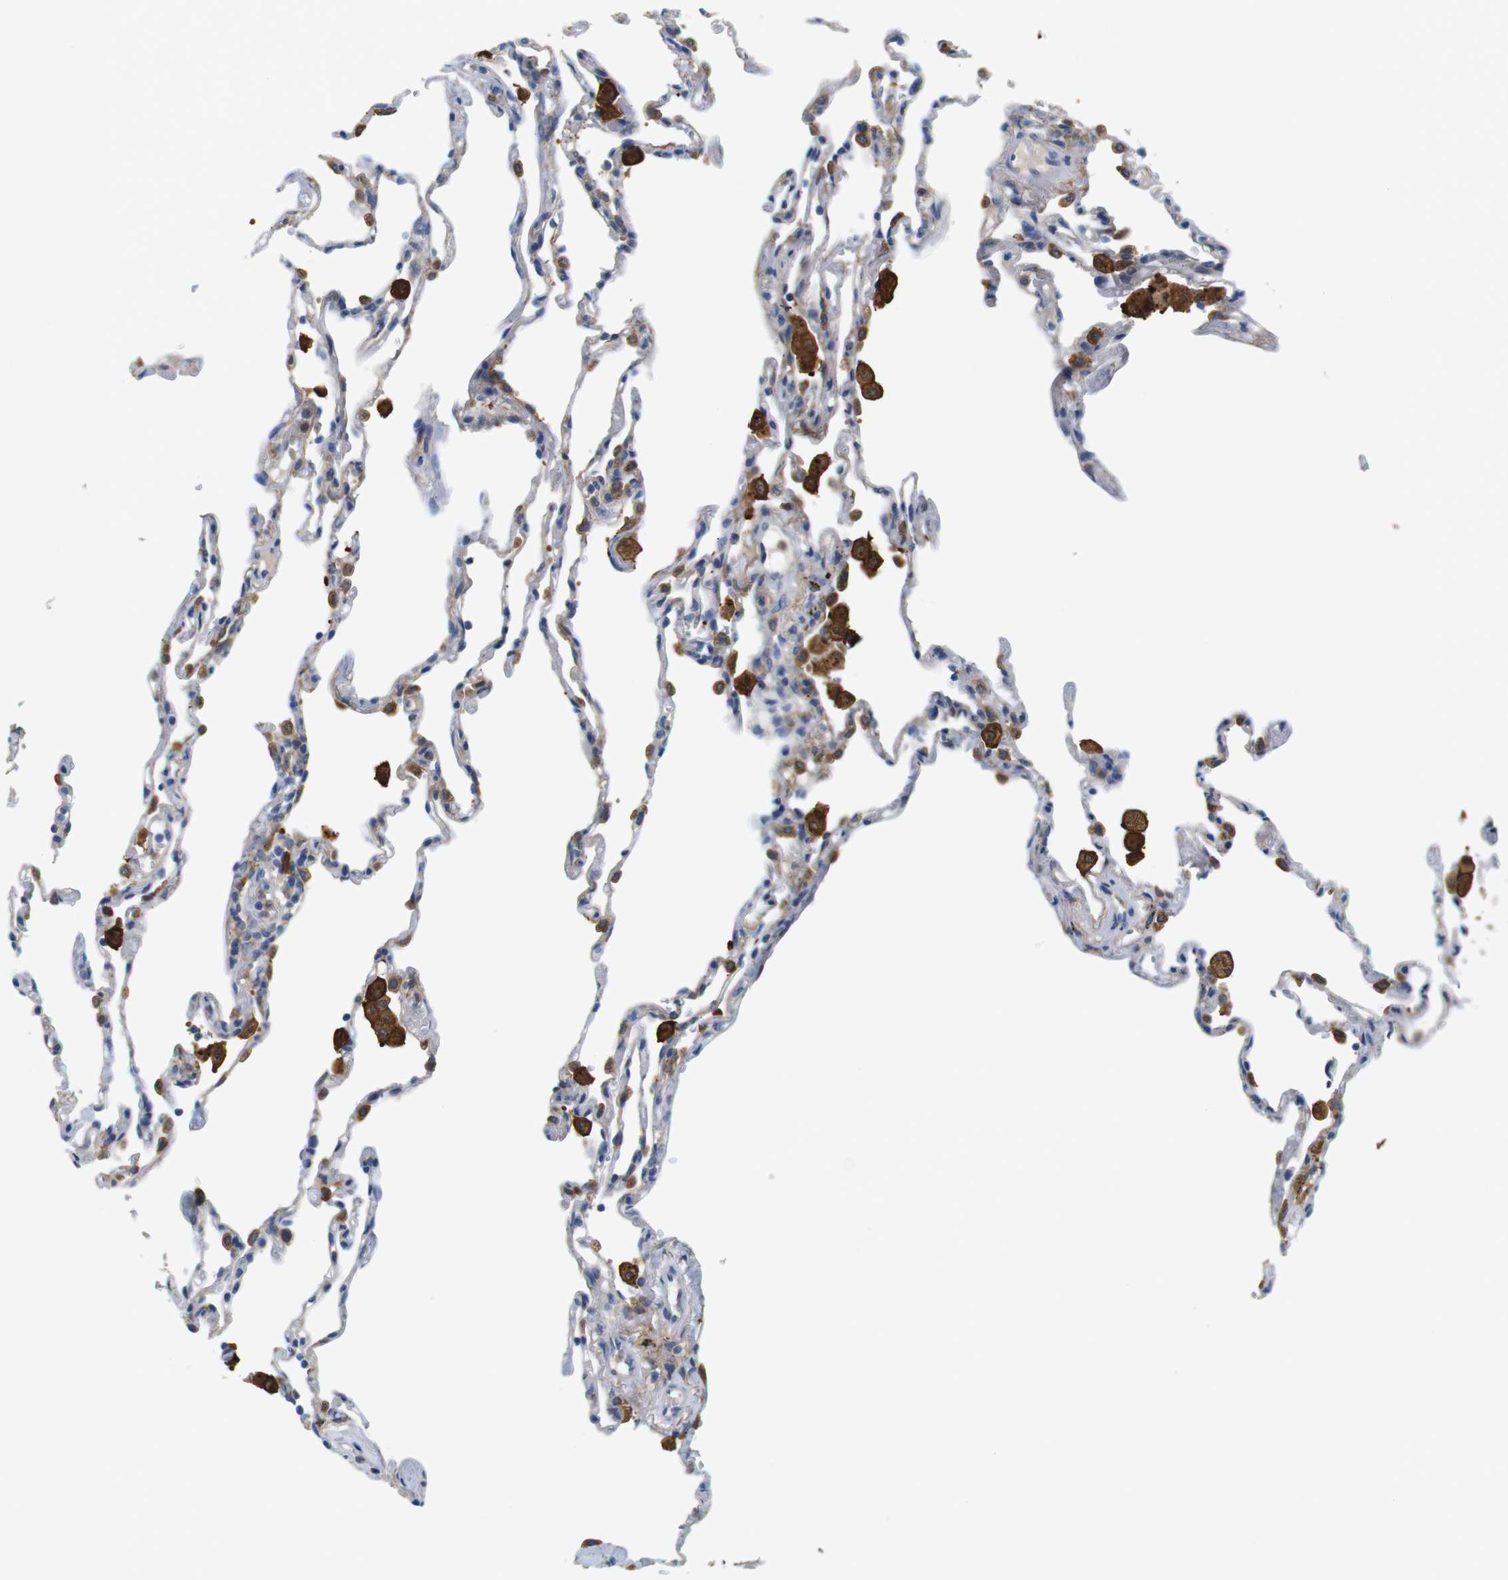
{"staining": {"intensity": "weak", "quantity": "<25%", "location": "cytoplasmic/membranous"}, "tissue": "lung", "cell_type": "Alveolar cells", "image_type": "normal", "snomed": [{"axis": "morphology", "description": "Normal tissue, NOS"}, {"axis": "topography", "description": "Lung"}], "caption": "IHC of normal lung displays no staining in alveolar cells. The staining is performed using DAB brown chromogen with nuclei counter-stained in using hematoxylin.", "gene": "NEBL", "patient": {"sex": "male", "age": 59}}